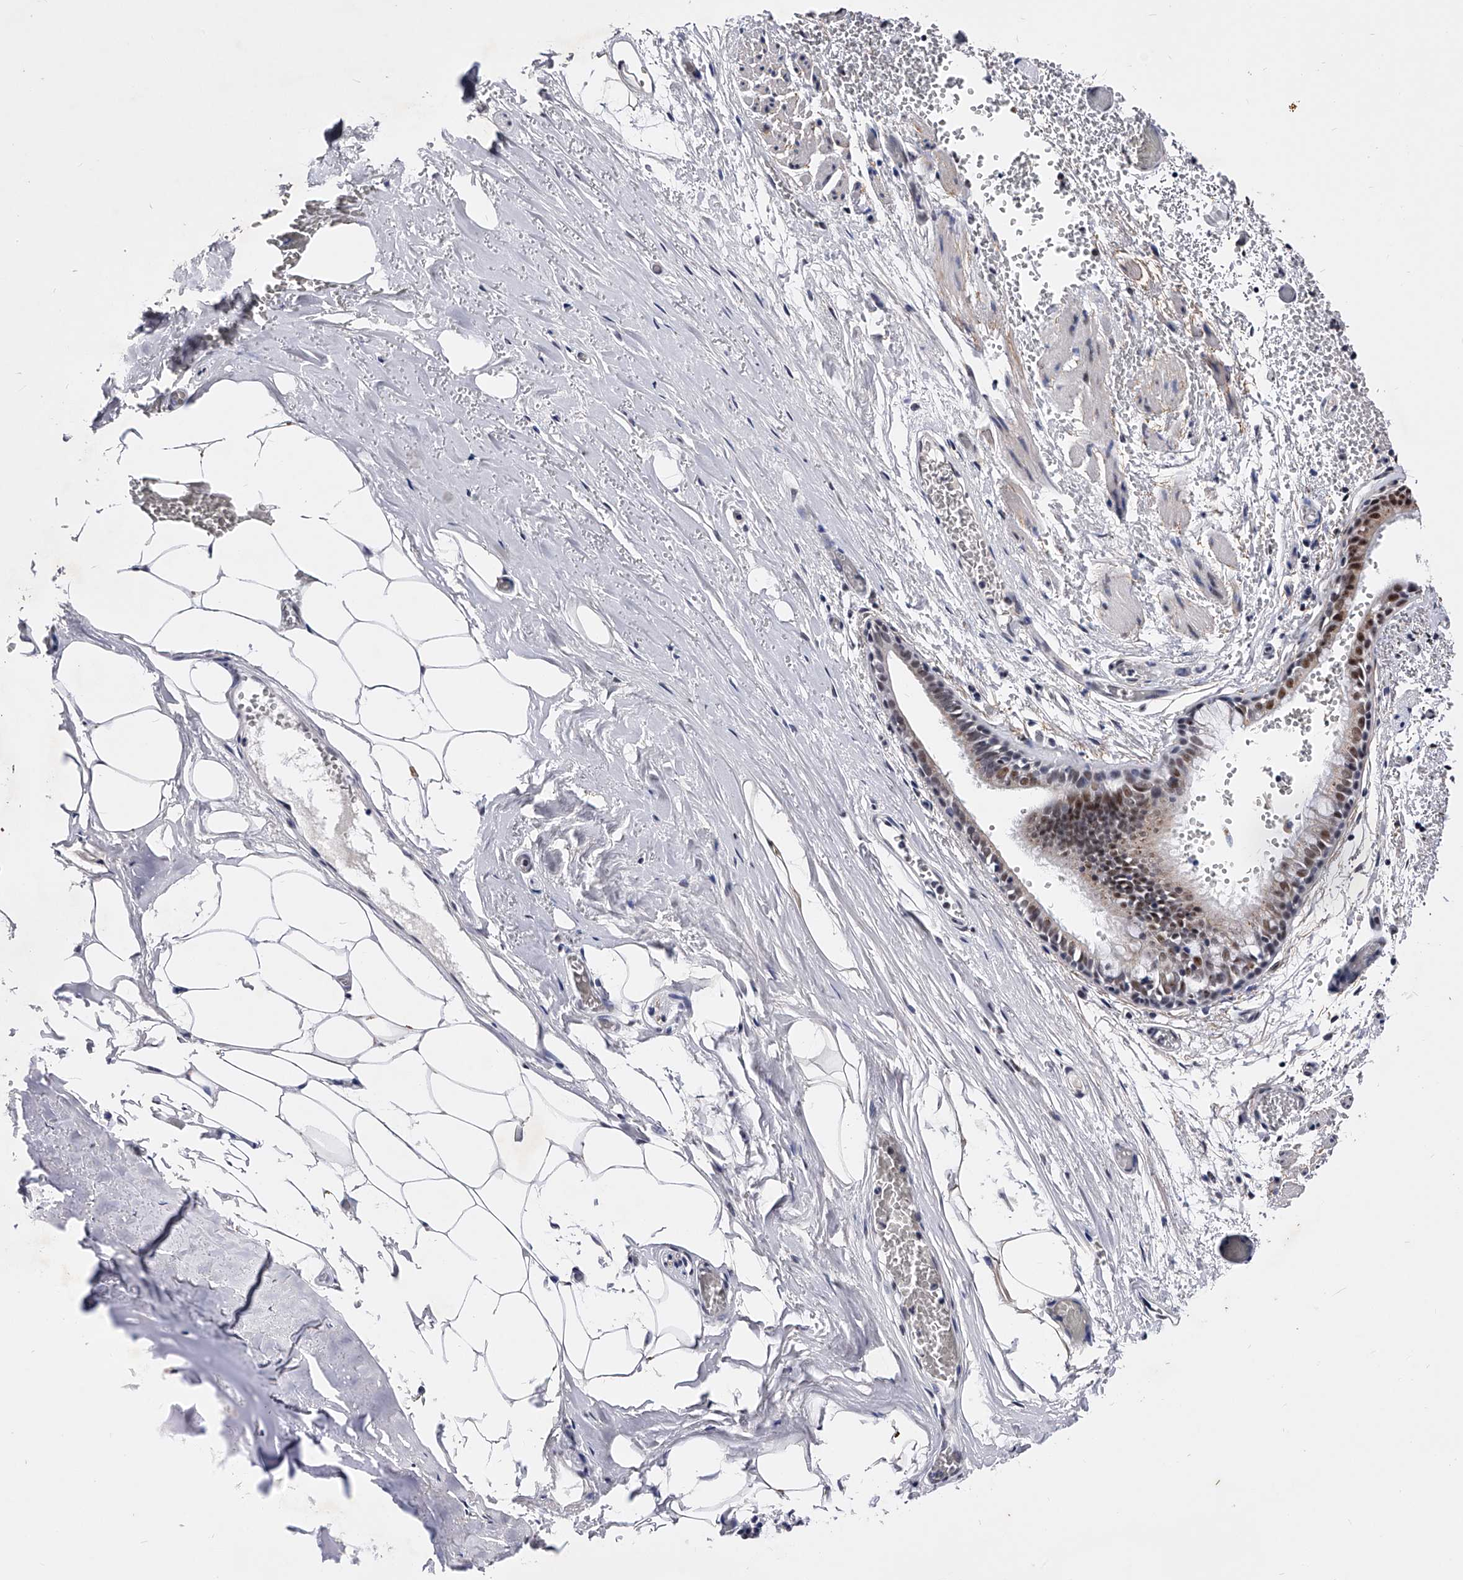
{"staining": {"intensity": "strong", "quantity": "25%-75%", "location": "cytoplasmic/membranous"}, "tissue": "bronchus", "cell_type": "Respiratory epithelial cells", "image_type": "normal", "snomed": [{"axis": "morphology", "description": "Normal tissue, NOS"}, {"axis": "topography", "description": "Bronchus"}, {"axis": "topography", "description": "Lung"}], "caption": "The photomicrograph reveals immunohistochemical staining of unremarkable bronchus. There is strong cytoplasmic/membranous staining is seen in about 25%-75% of respiratory epithelial cells. The staining is performed using DAB brown chromogen to label protein expression. The nuclei are counter-stained blue using hematoxylin.", "gene": "ZNF529", "patient": {"sex": "male", "age": 56}}